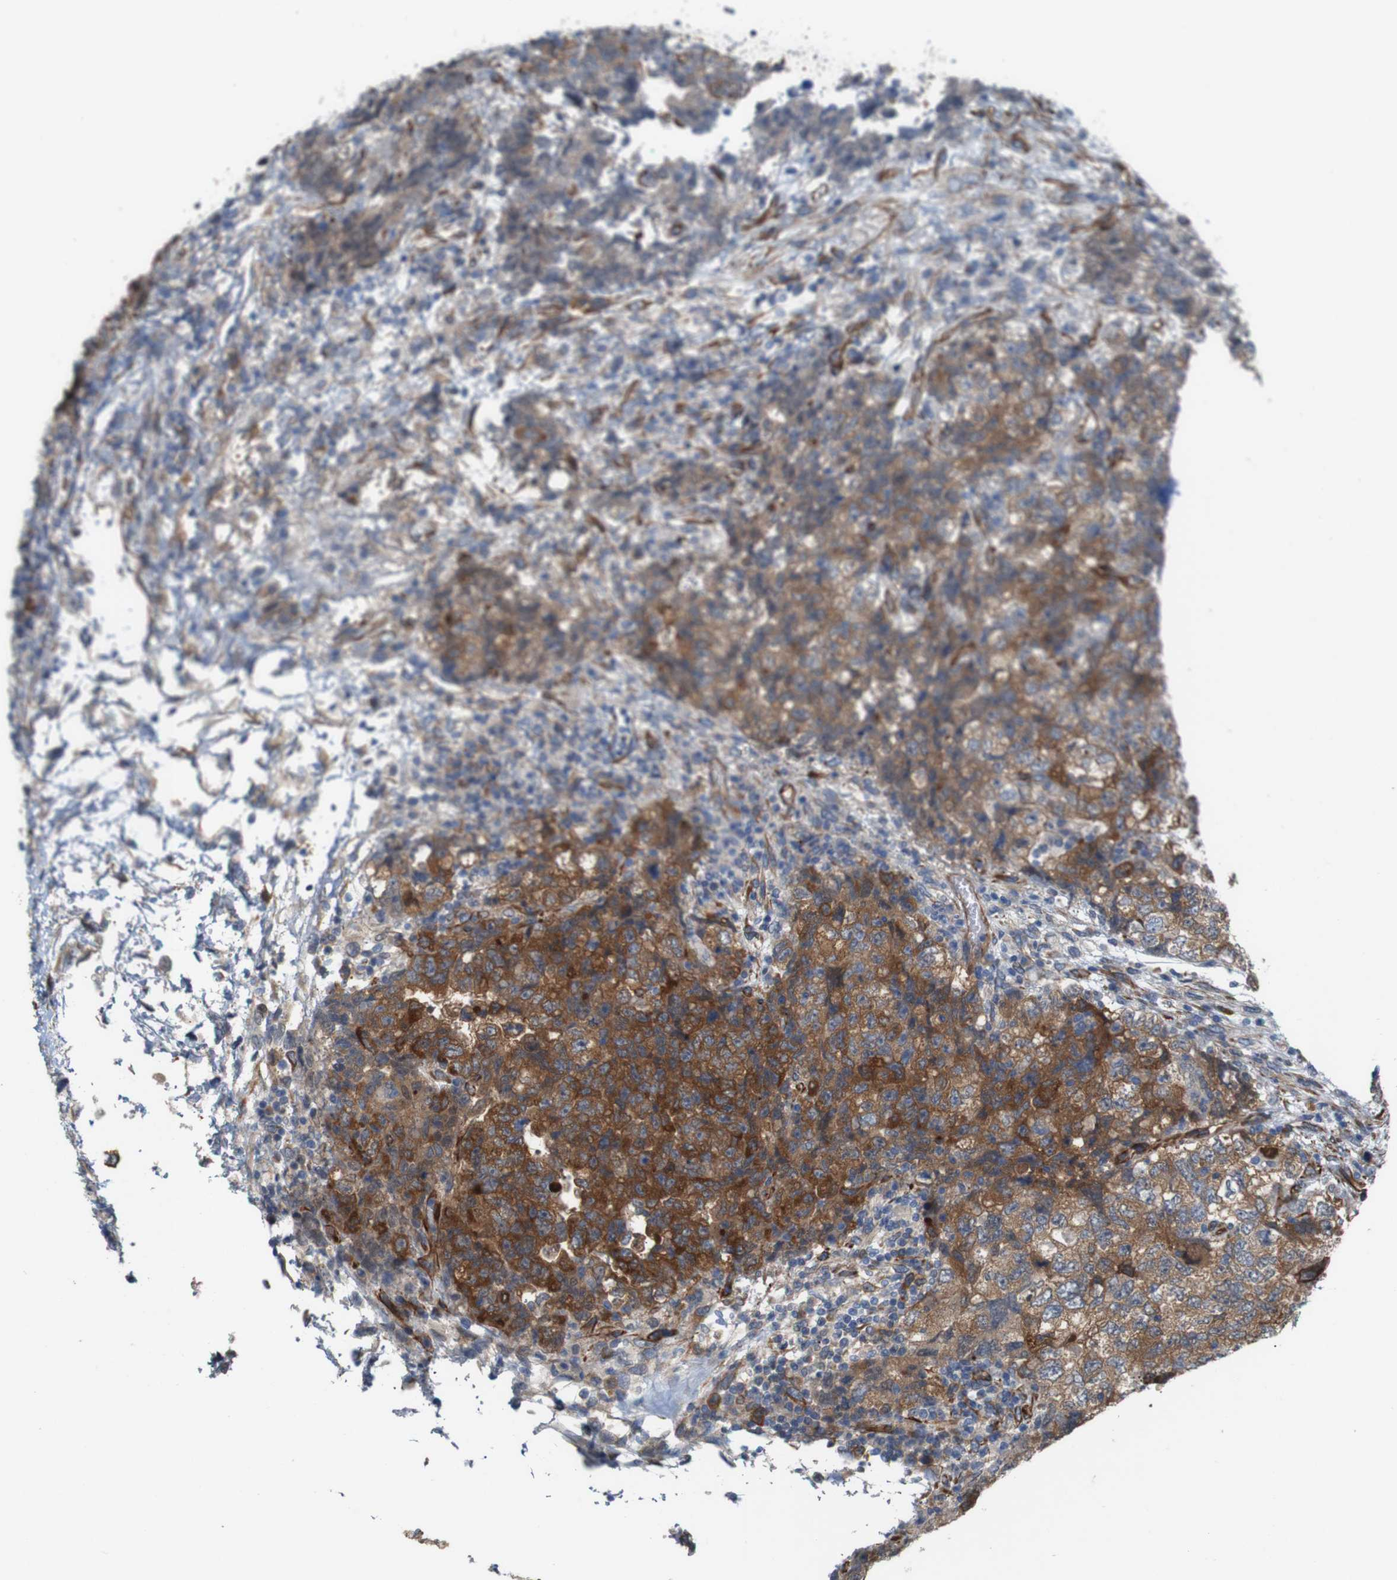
{"staining": {"intensity": "moderate", "quantity": ">75%", "location": "cytoplasmic/membranous"}, "tissue": "testis cancer", "cell_type": "Tumor cells", "image_type": "cancer", "snomed": [{"axis": "morphology", "description": "Carcinoma, Embryonal, NOS"}, {"axis": "topography", "description": "Testis"}], "caption": "Testis cancer tissue exhibits moderate cytoplasmic/membranous positivity in about >75% of tumor cells", "gene": "JPH1", "patient": {"sex": "male", "age": 36}}